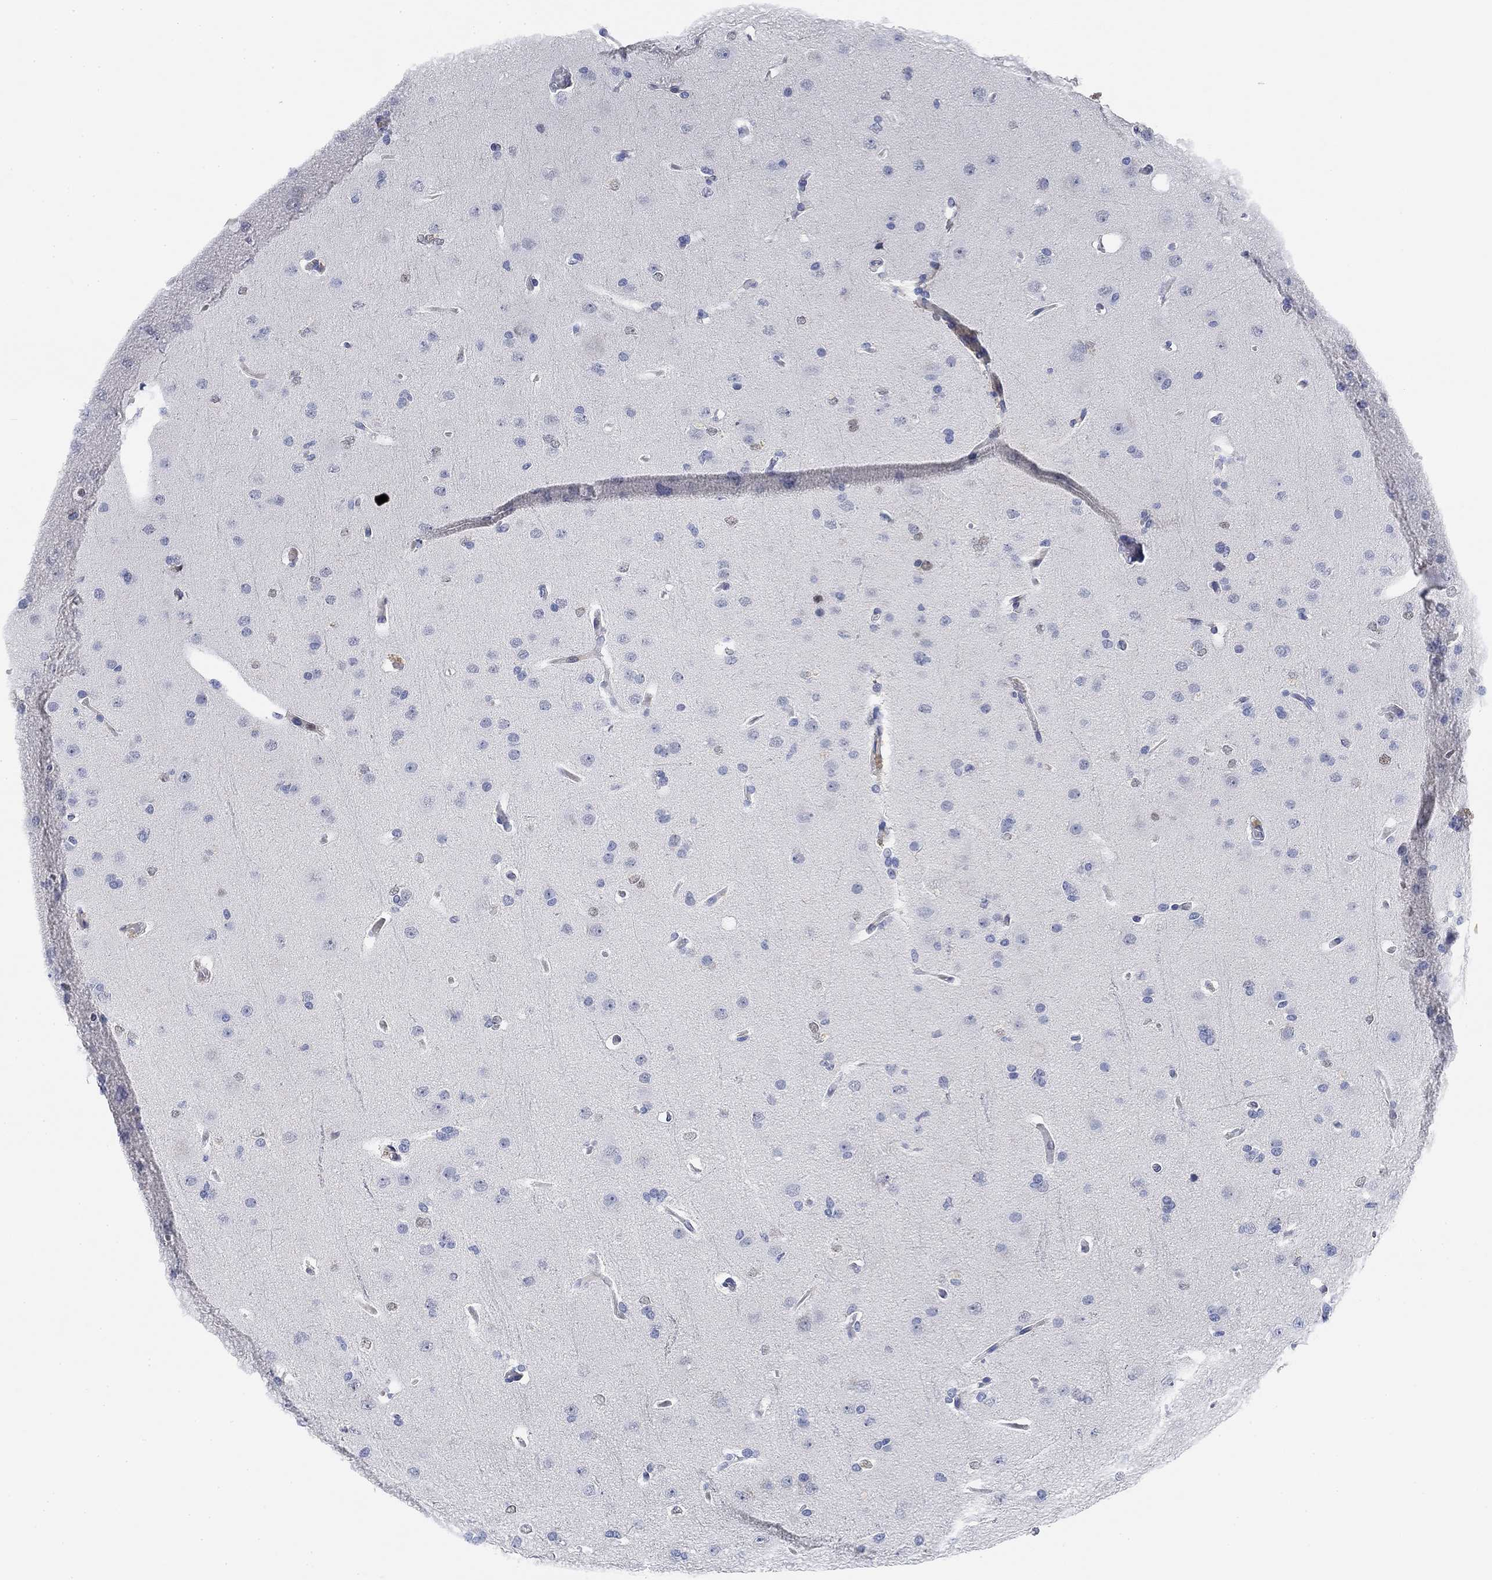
{"staining": {"intensity": "negative", "quantity": "none", "location": "none"}, "tissue": "glioma", "cell_type": "Tumor cells", "image_type": "cancer", "snomed": [{"axis": "morphology", "description": "Glioma, malignant, Low grade"}, {"axis": "topography", "description": "Brain"}], "caption": "The histopathology image reveals no significant positivity in tumor cells of glioma. Brightfield microscopy of immunohistochemistry stained with DAB (brown) and hematoxylin (blue), captured at high magnification.", "gene": "PAX6", "patient": {"sex": "male", "age": 41}}